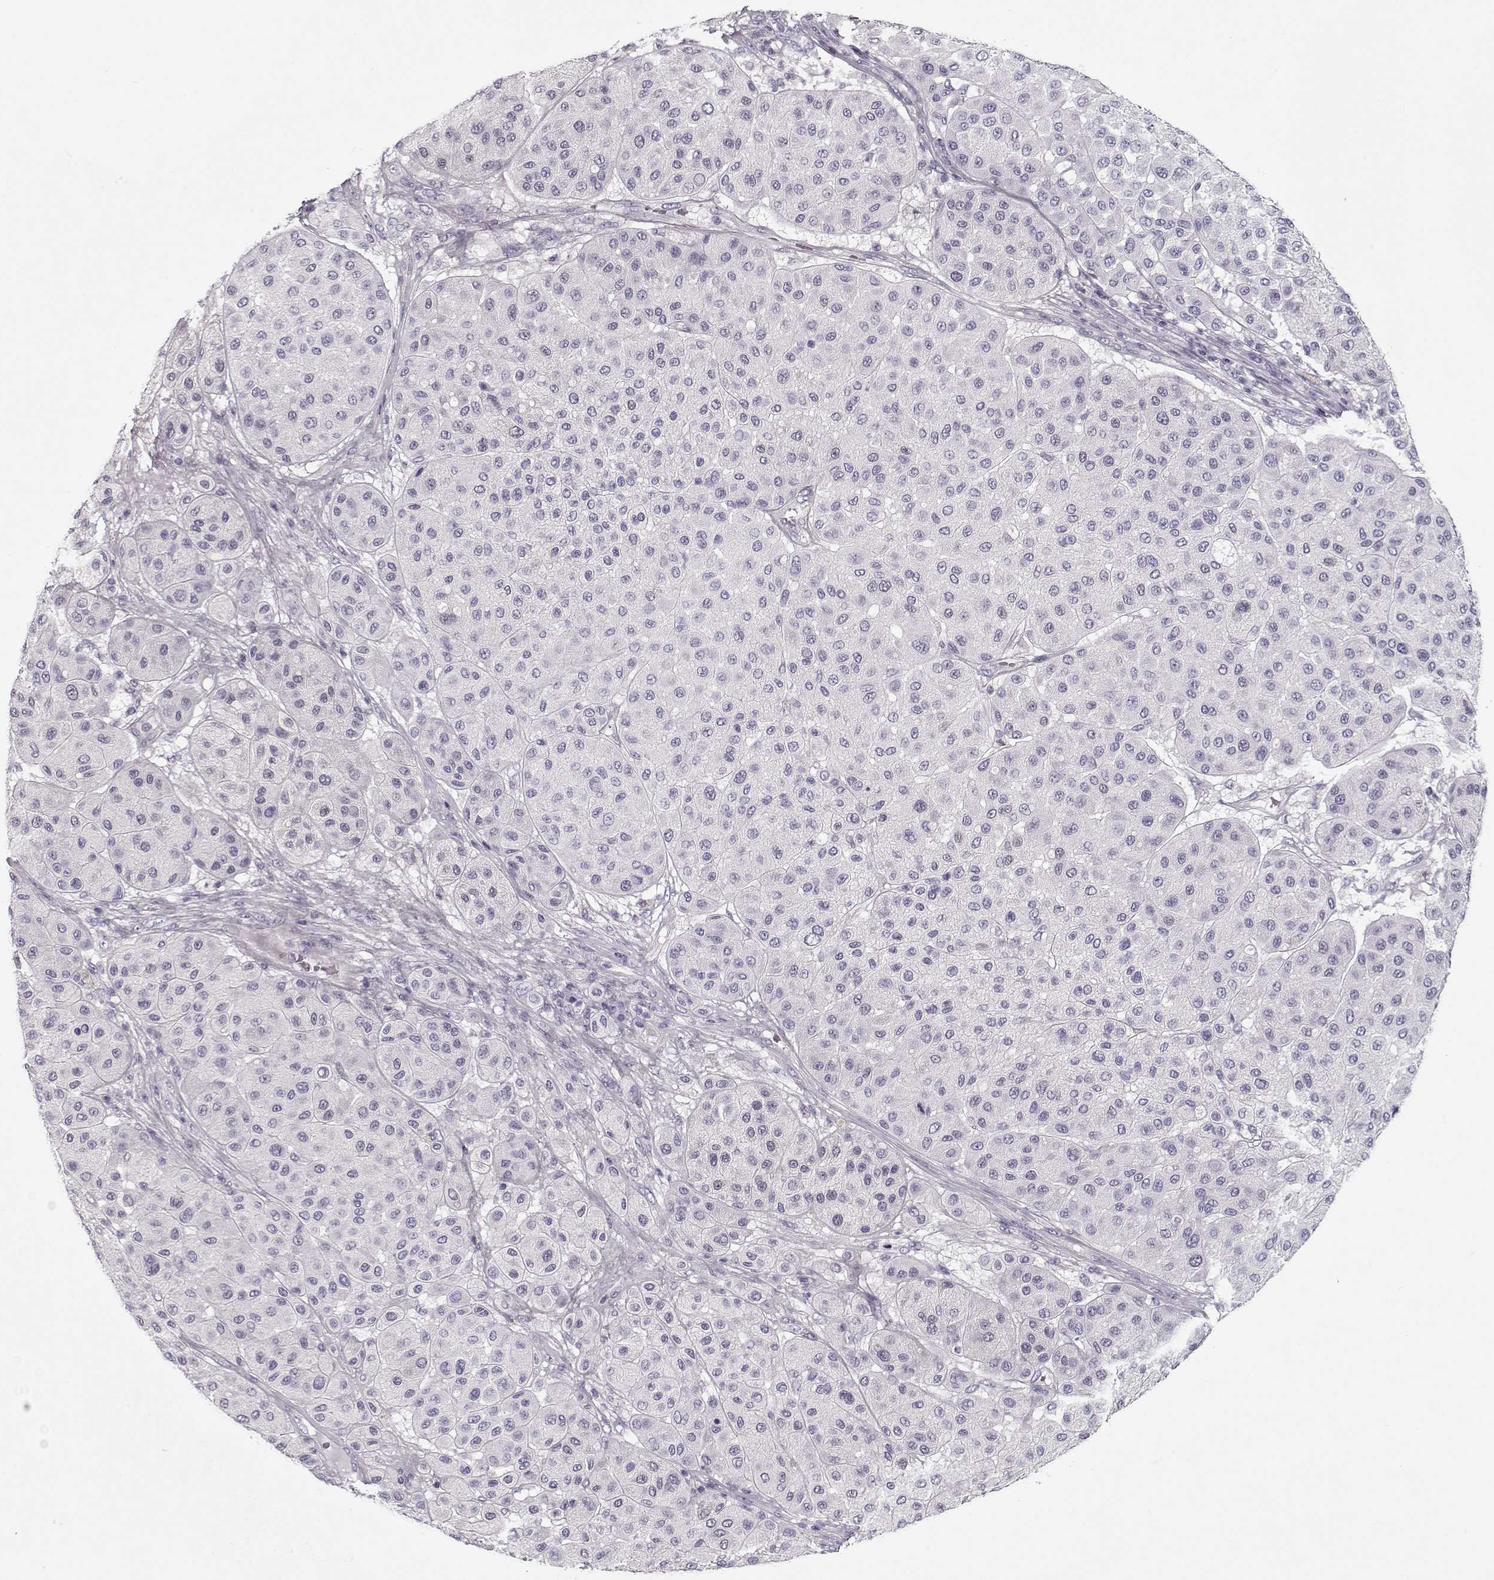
{"staining": {"intensity": "negative", "quantity": "none", "location": "none"}, "tissue": "melanoma", "cell_type": "Tumor cells", "image_type": "cancer", "snomed": [{"axis": "morphology", "description": "Malignant melanoma, Metastatic site"}, {"axis": "topography", "description": "Smooth muscle"}], "caption": "Protein analysis of malignant melanoma (metastatic site) demonstrates no significant expression in tumor cells.", "gene": "CCDC136", "patient": {"sex": "male", "age": 41}}